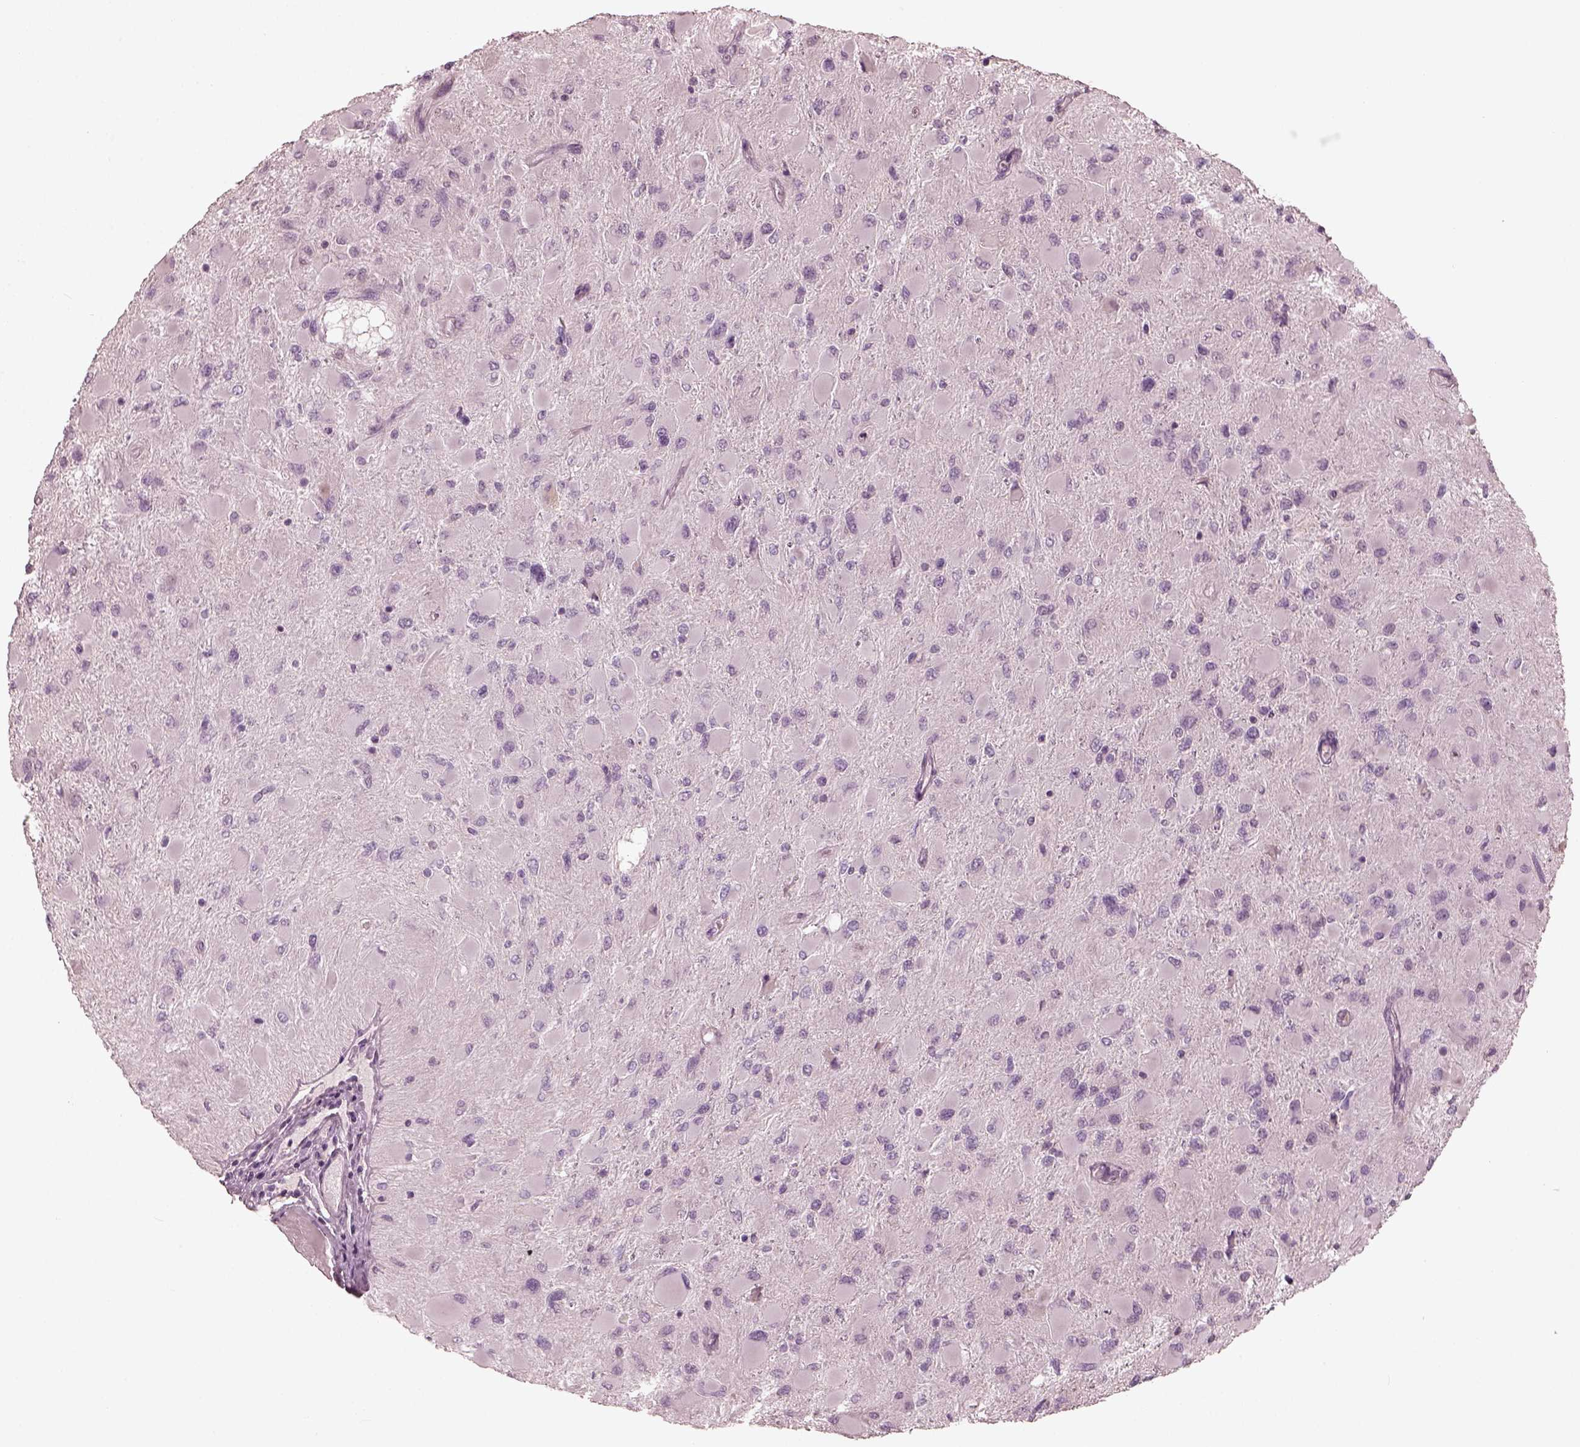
{"staining": {"intensity": "negative", "quantity": "none", "location": "none"}, "tissue": "glioma", "cell_type": "Tumor cells", "image_type": "cancer", "snomed": [{"axis": "morphology", "description": "Glioma, malignant, High grade"}, {"axis": "topography", "description": "Cerebral cortex"}], "caption": "The histopathology image reveals no staining of tumor cells in malignant high-grade glioma.", "gene": "OPTC", "patient": {"sex": "female", "age": 36}}